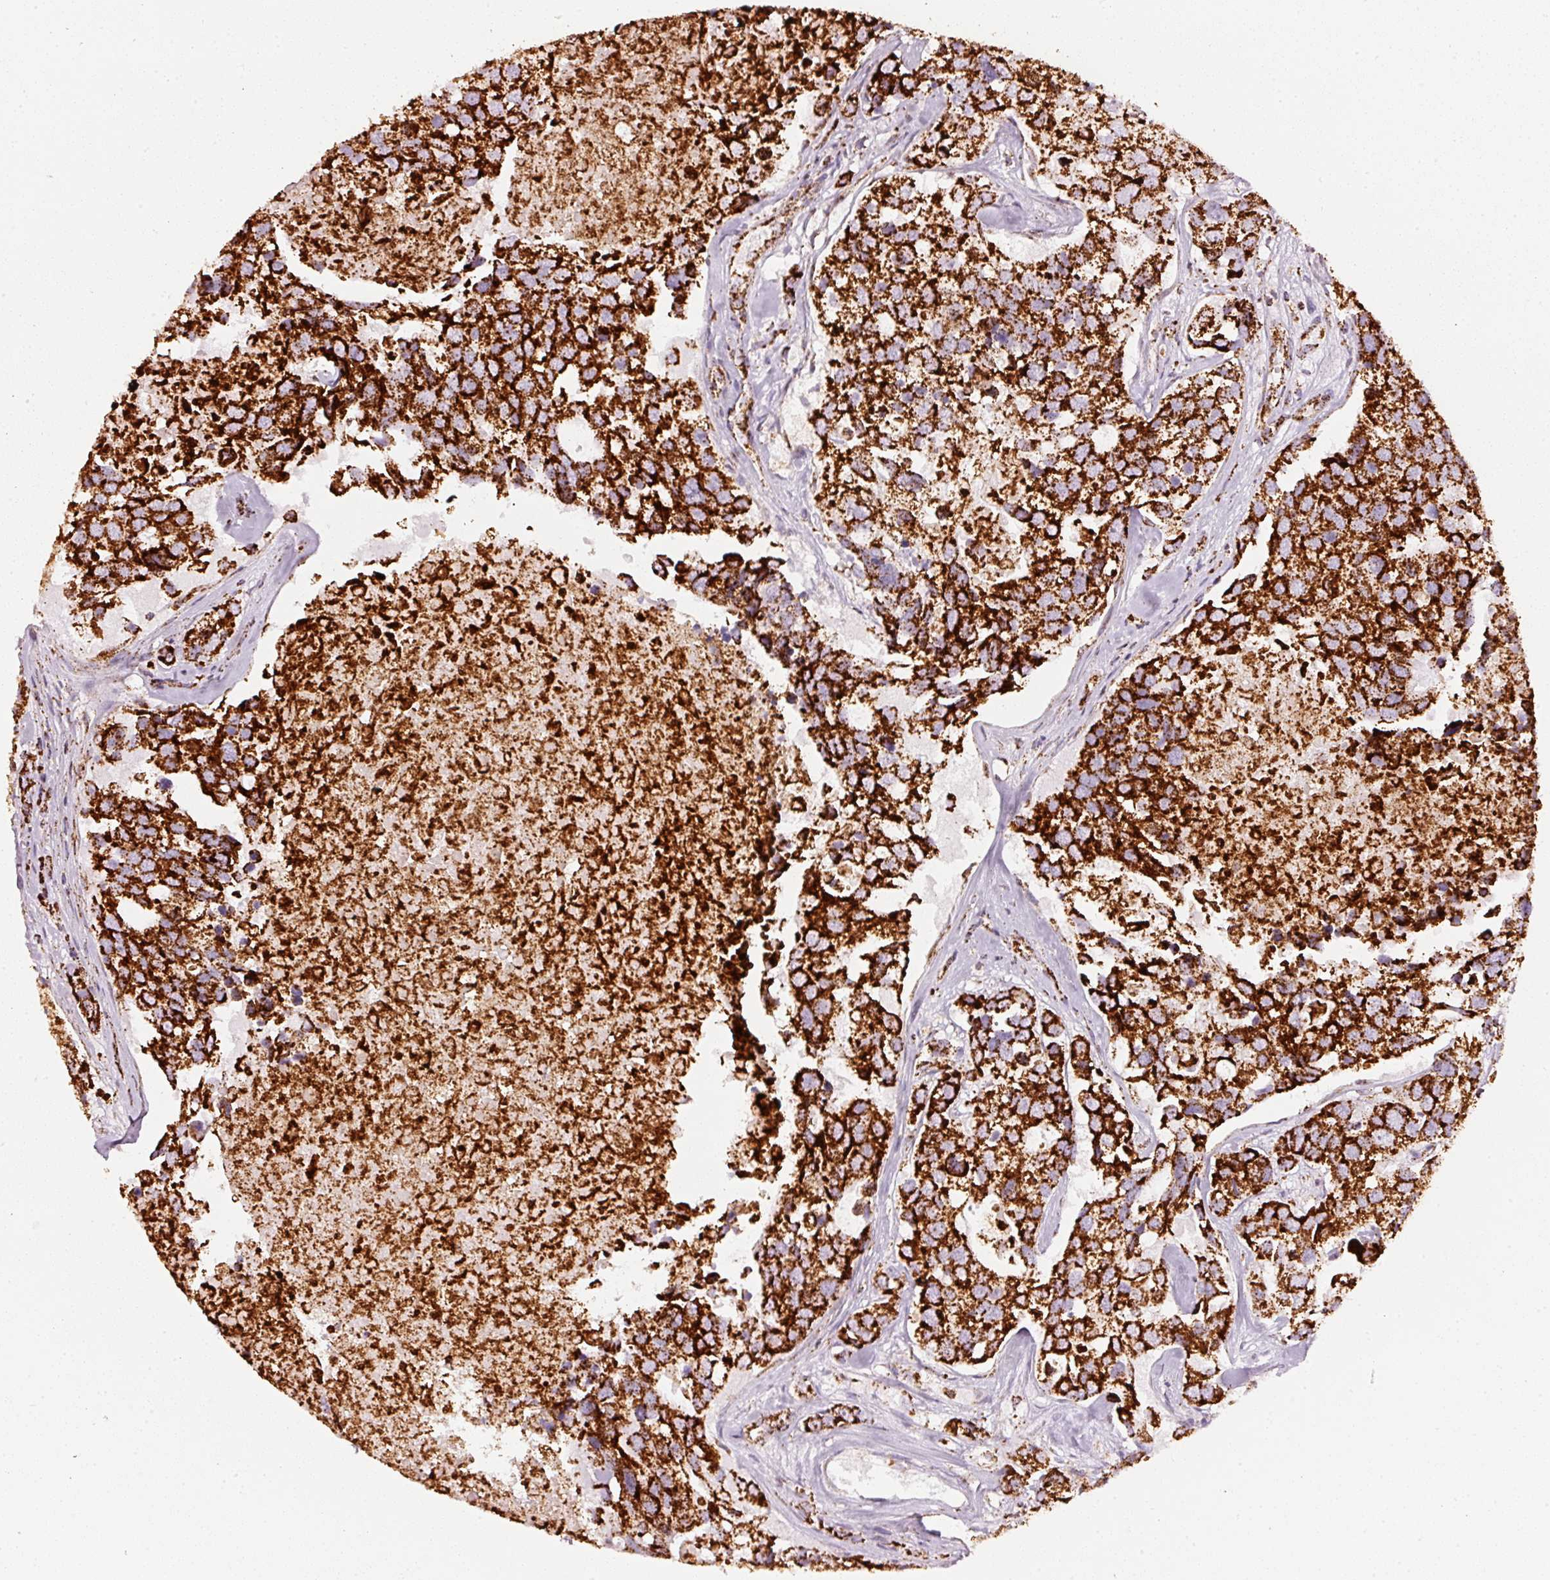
{"staining": {"intensity": "strong", "quantity": ">75%", "location": "cytoplasmic/membranous"}, "tissue": "breast cancer", "cell_type": "Tumor cells", "image_type": "cancer", "snomed": [{"axis": "morphology", "description": "Duct carcinoma"}, {"axis": "topography", "description": "Breast"}], "caption": "DAB (3,3'-diaminobenzidine) immunohistochemical staining of breast infiltrating ductal carcinoma demonstrates strong cytoplasmic/membranous protein expression in about >75% of tumor cells.", "gene": "UQCRC1", "patient": {"sex": "female", "age": 83}}